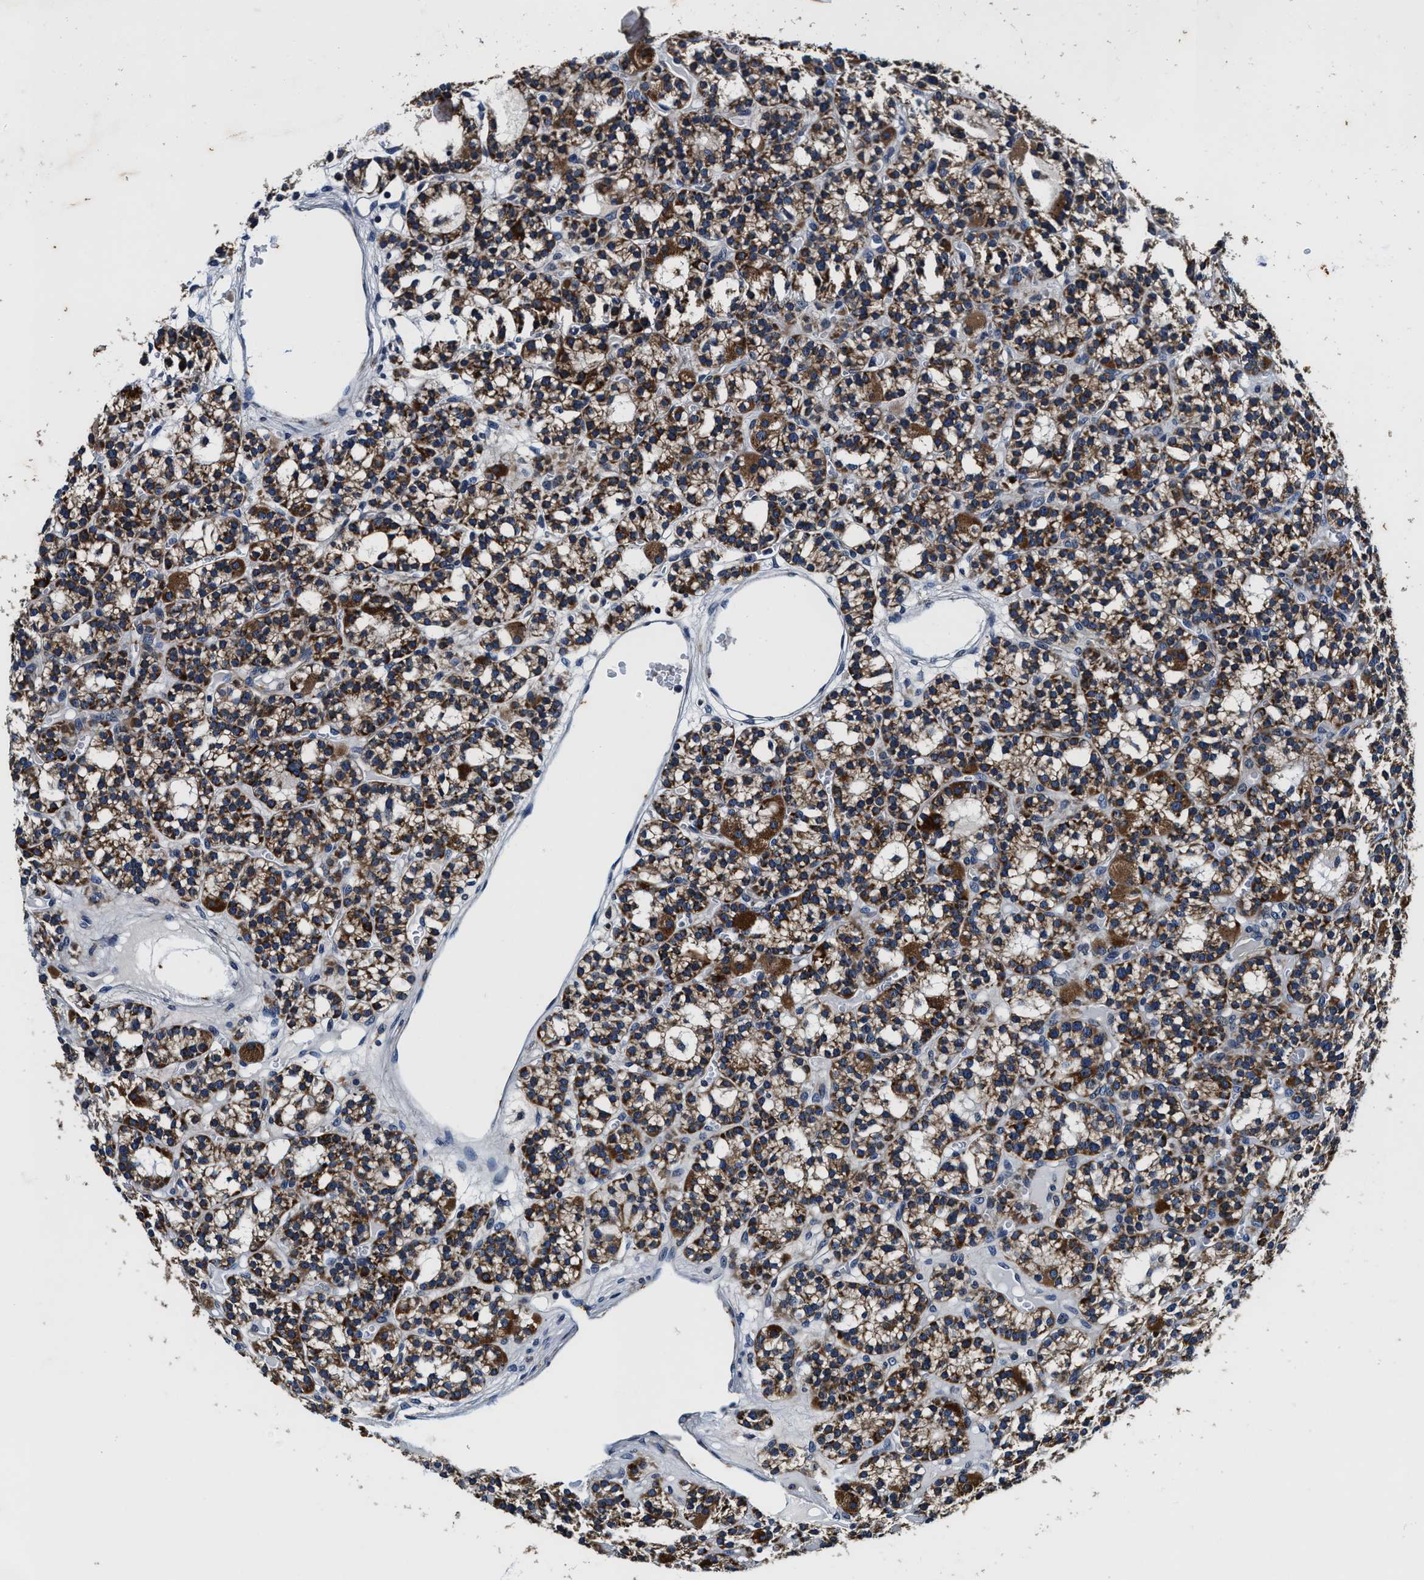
{"staining": {"intensity": "moderate", "quantity": ">75%", "location": "cytoplasmic/membranous"}, "tissue": "parathyroid gland", "cell_type": "Glandular cells", "image_type": "normal", "snomed": [{"axis": "morphology", "description": "Normal tissue, NOS"}, {"axis": "morphology", "description": "Adenoma, NOS"}, {"axis": "topography", "description": "Parathyroid gland"}], "caption": "Immunohistochemistry of normal parathyroid gland demonstrates medium levels of moderate cytoplasmic/membranous expression in approximately >75% of glandular cells. (IHC, brightfield microscopy, high magnification).", "gene": "PI4KB", "patient": {"sex": "female", "age": 58}}